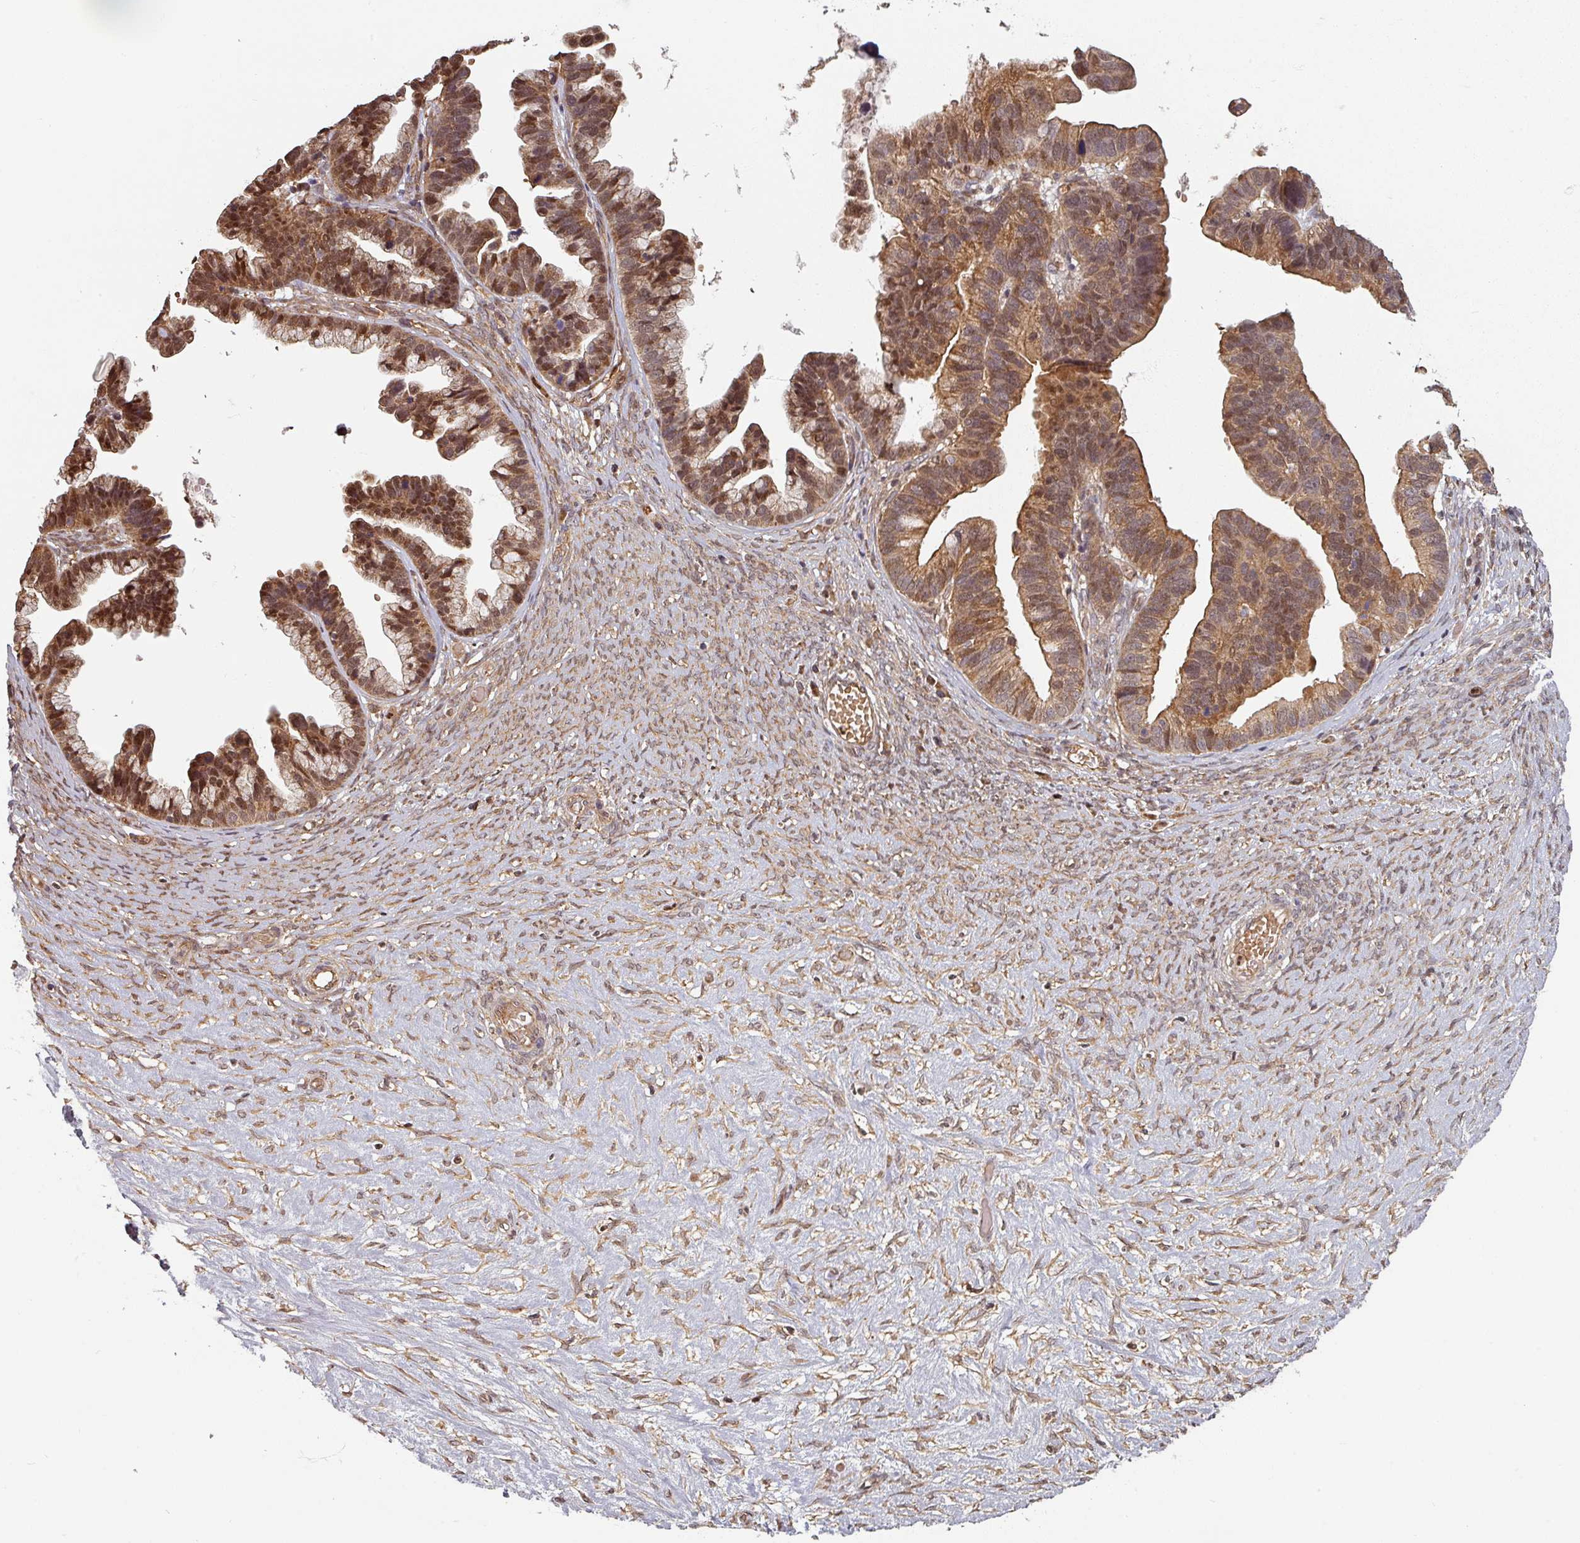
{"staining": {"intensity": "moderate", "quantity": ">75%", "location": "cytoplasmic/membranous,nuclear"}, "tissue": "ovarian cancer", "cell_type": "Tumor cells", "image_type": "cancer", "snomed": [{"axis": "morphology", "description": "Cystadenocarcinoma, serous, NOS"}, {"axis": "topography", "description": "Ovary"}], "caption": "There is medium levels of moderate cytoplasmic/membranous and nuclear positivity in tumor cells of ovarian cancer, as demonstrated by immunohistochemical staining (brown color).", "gene": "EID1", "patient": {"sex": "female", "age": 56}}